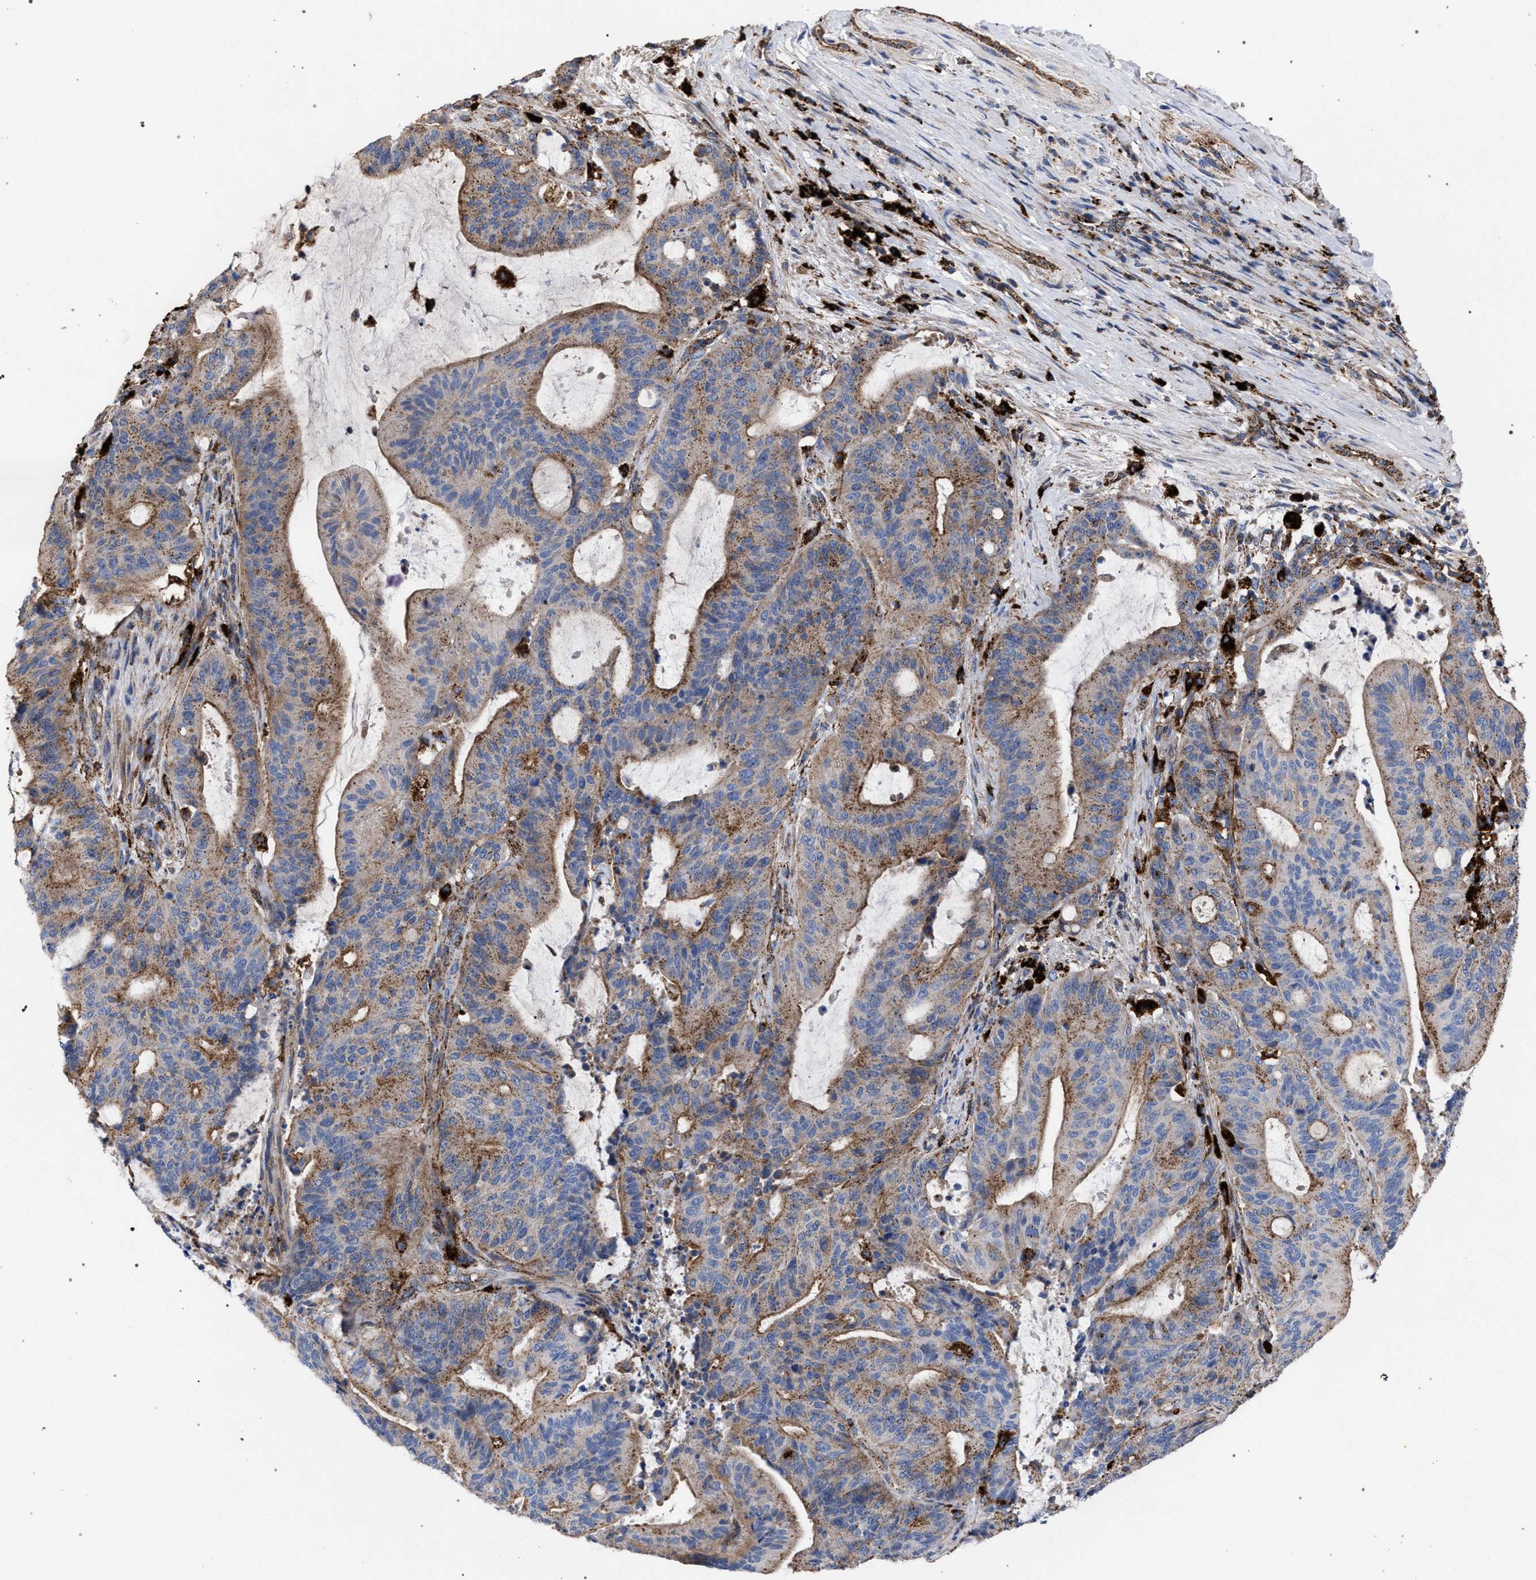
{"staining": {"intensity": "moderate", "quantity": ">75%", "location": "cytoplasmic/membranous"}, "tissue": "liver cancer", "cell_type": "Tumor cells", "image_type": "cancer", "snomed": [{"axis": "morphology", "description": "Normal tissue, NOS"}, {"axis": "morphology", "description": "Cholangiocarcinoma"}, {"axis": "topography", "description": "Liver"}, {"axis": "topography", "description": "Peripheral nerve tissue"}], "caption": "Moderate cytoplasmic/membranous positivity is appreciated in approximately >75% of tumor cells in liver cancer.", "gene": "PPT1", "patient": {"sex": "female", "age": 73}}